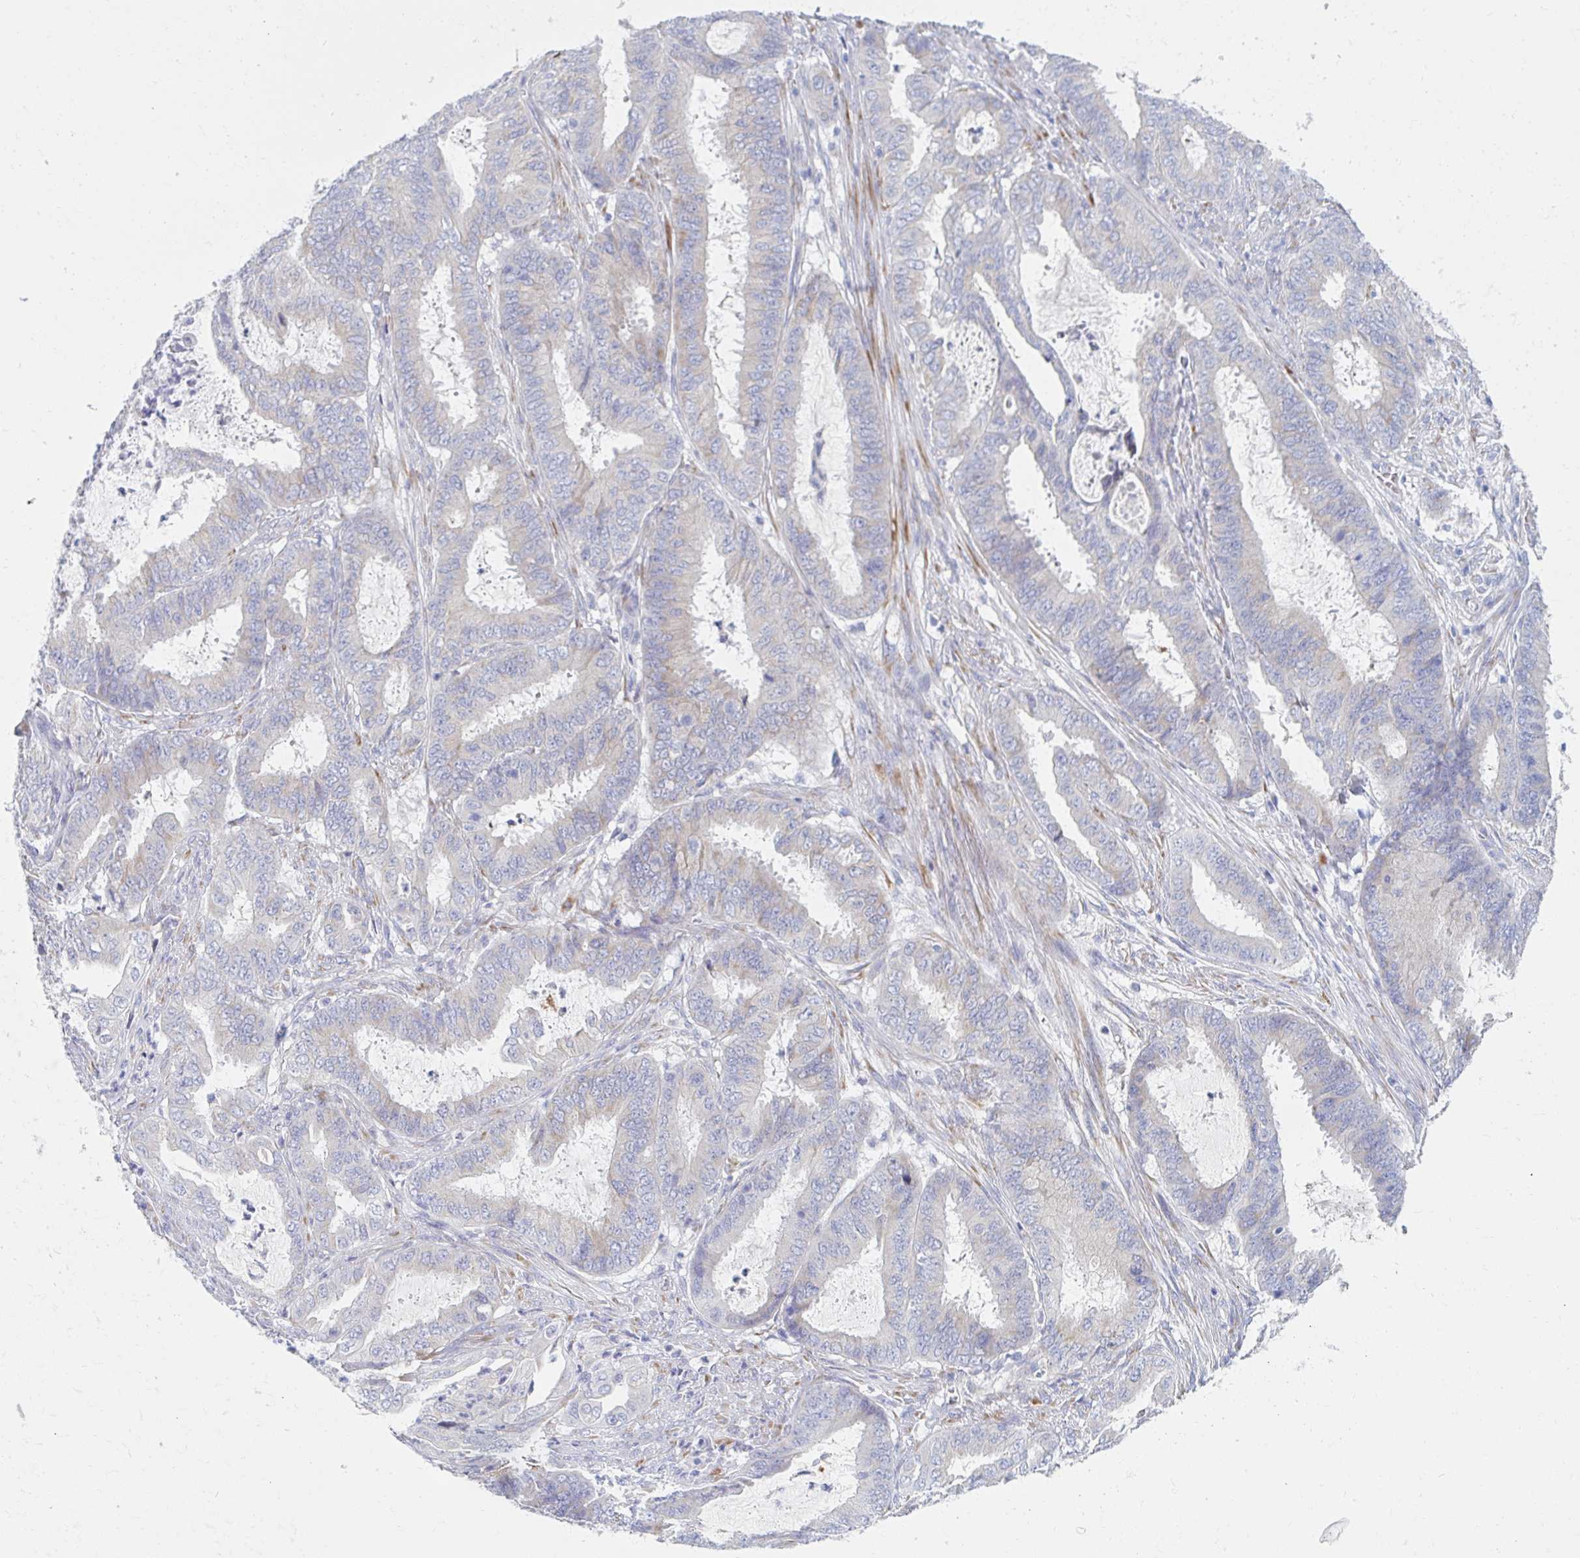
{"staining": {"intensity": "weak", "quantity": "<25%", "location": "cytoplasmic/membranous"}, "tissue": "endometrial cancer", "cell_type": "Tumor cells", "image_type": "cancer", "snomed": [{"axis": "morphology", "description": "Adenocarcinoma, NOS"}, {"axis": "topography", "description": "Endometrium"}], "caption": "IHC of endometrial cancer displays no expression in tumor cells.", "gene": "MYLK2", "patient": {"sex": "female", "age": 51}}